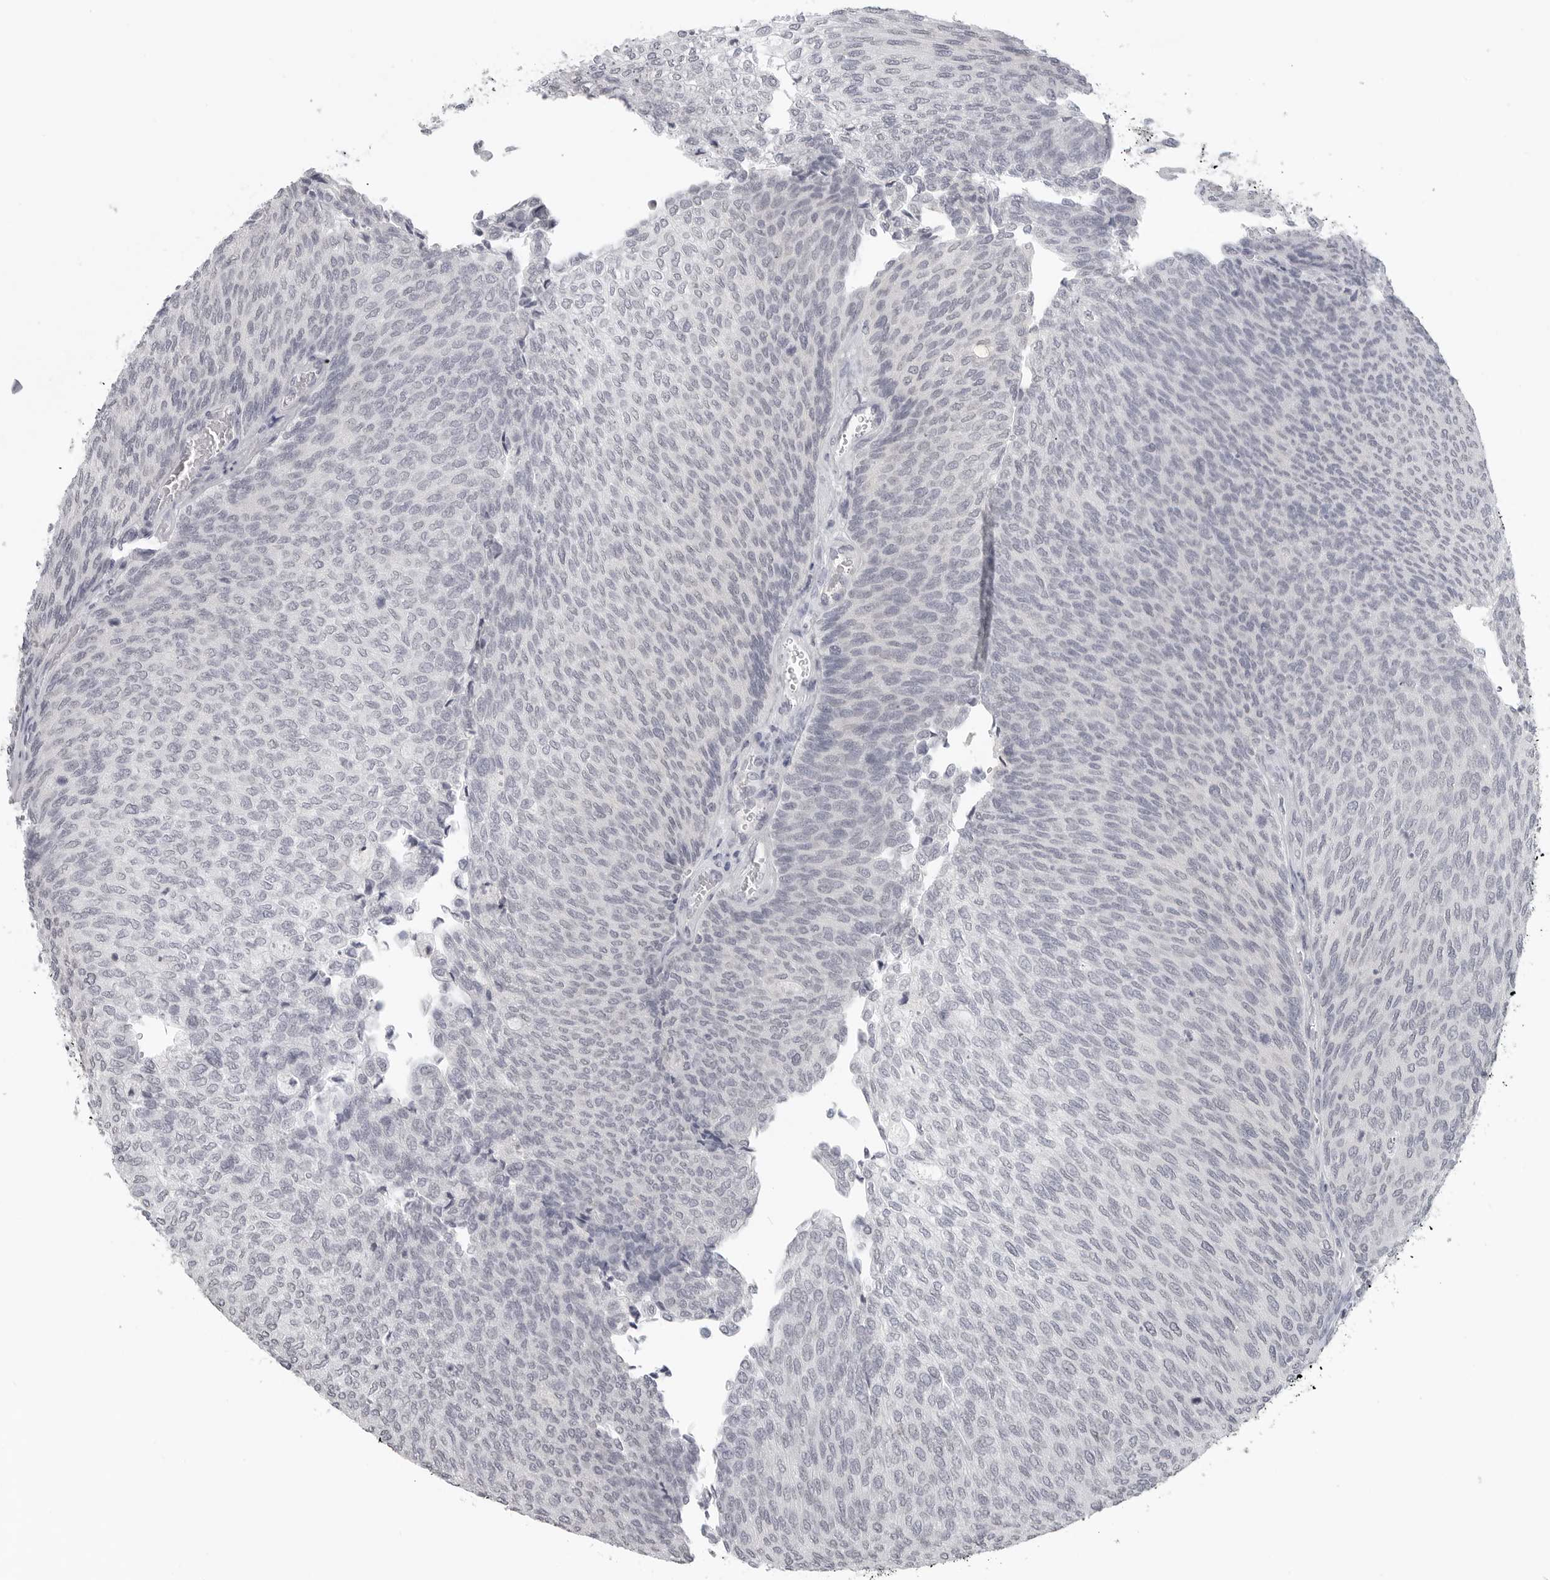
{"staining": {"intensity": "weak", "quantity": "<25%", "location": "nuclear"}, "tissue": "urothelial cancer", "cell_type": "Tumor cells", "image_type": "cancer", "snomed": [{"axis": "morphology", "description": "Urothelial carcinoma, Low grade"}, {"axis": "topography", "description": "Urinary bladder"}], "caption": "There is no significant staining in tumor cells of urothelial cancer. (Immunohistochemistry (ihc), brightfield microscopy, high magnification).", "gene": "BPIFA1", "patient": {"sex": "female", "age": 79}}